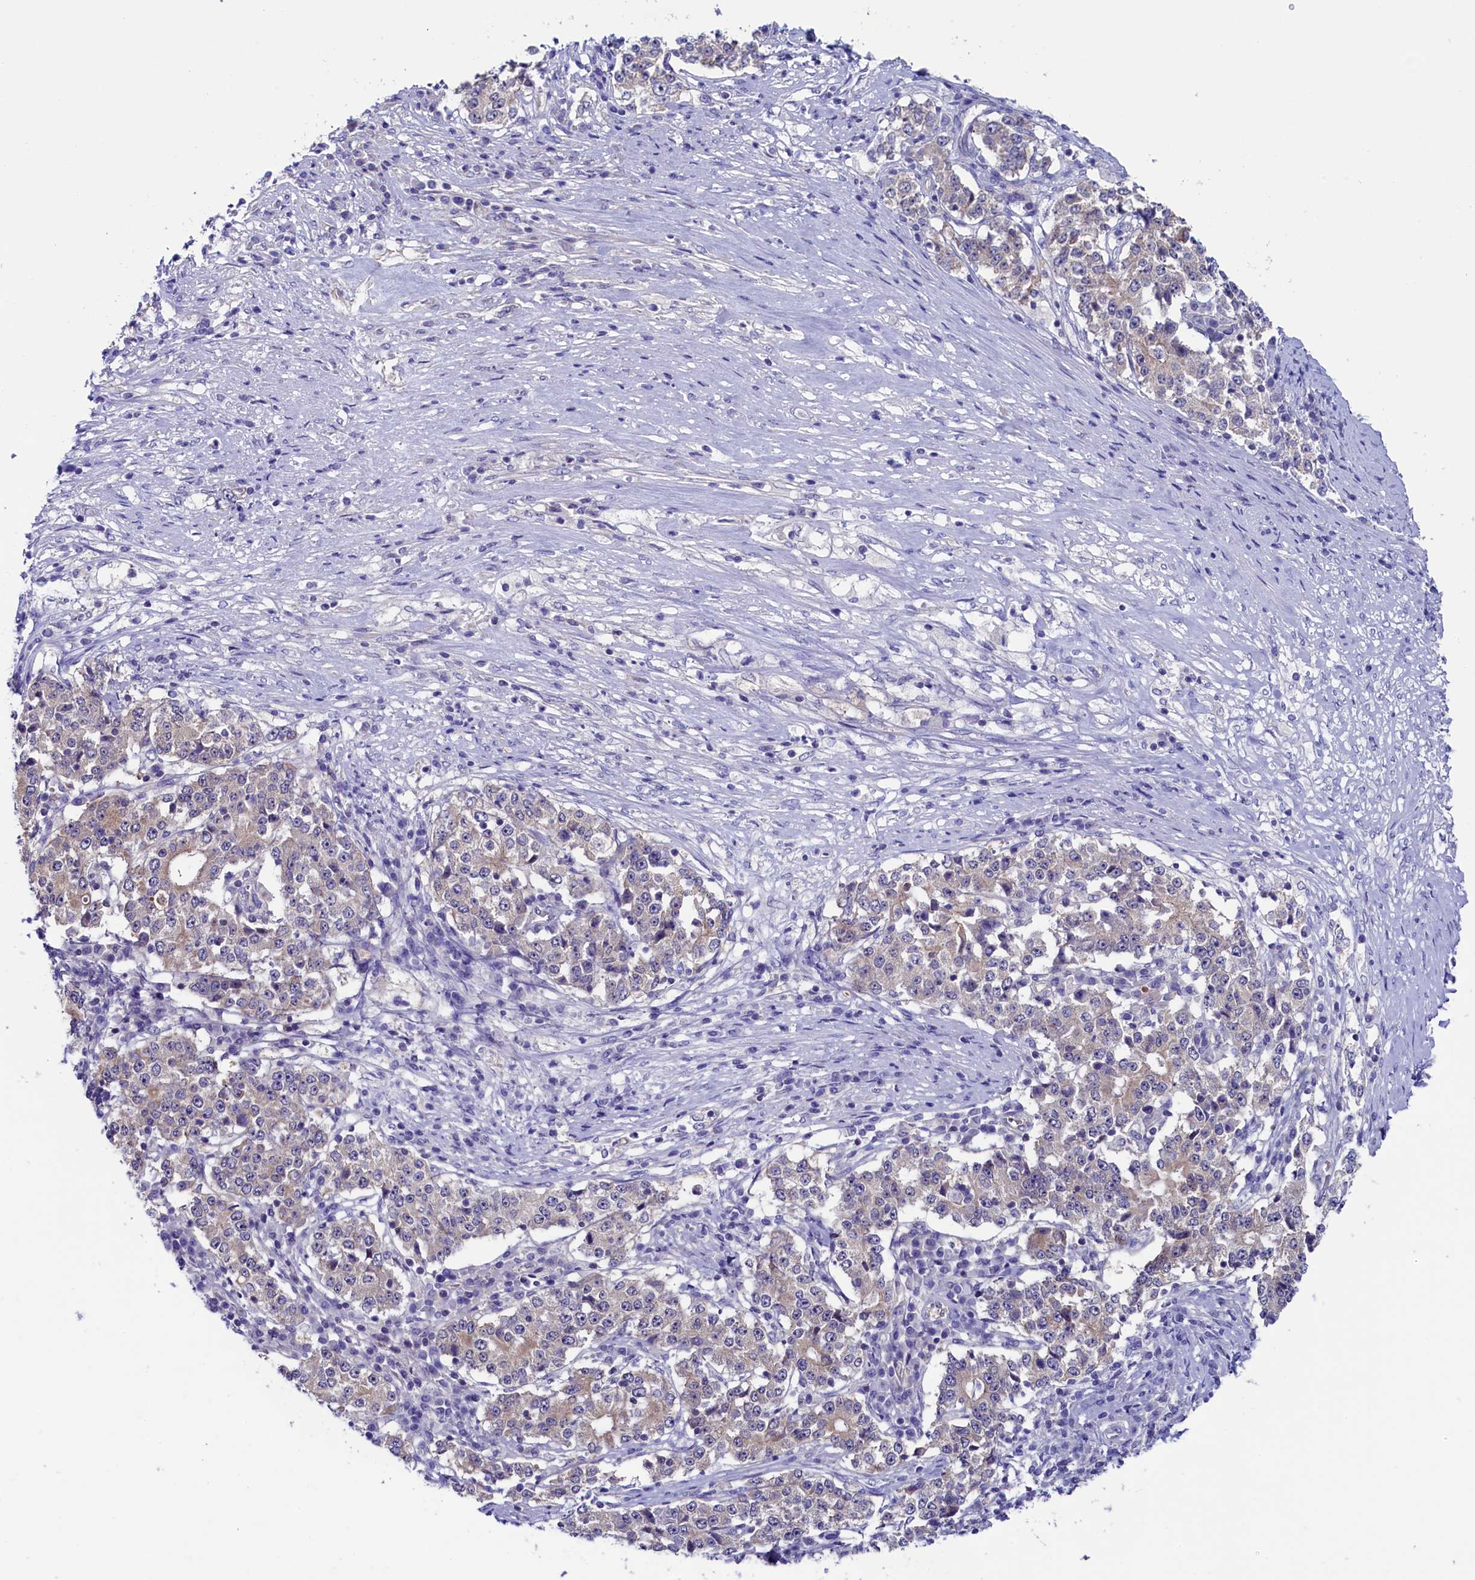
{"staining": {"intensity": "weak", "quantity": "<25%", "location": "cytoplasmic/membranous"}, "tissue": "stomach cancer", "cell_type": "Tumor cells", "image_type": "cancer", "snomed": [{"axis": "morphology", "description": "Adenocarcinoma, NOS"}, {"axis": "topography", "description": "Stomach"}], "caption": "Protein analysis of stomach adenocarcinoma shows no significant positivity in tumor cells.", "gene": "CIAPIN1", "patient": {"sex": "male", "age": 59}}